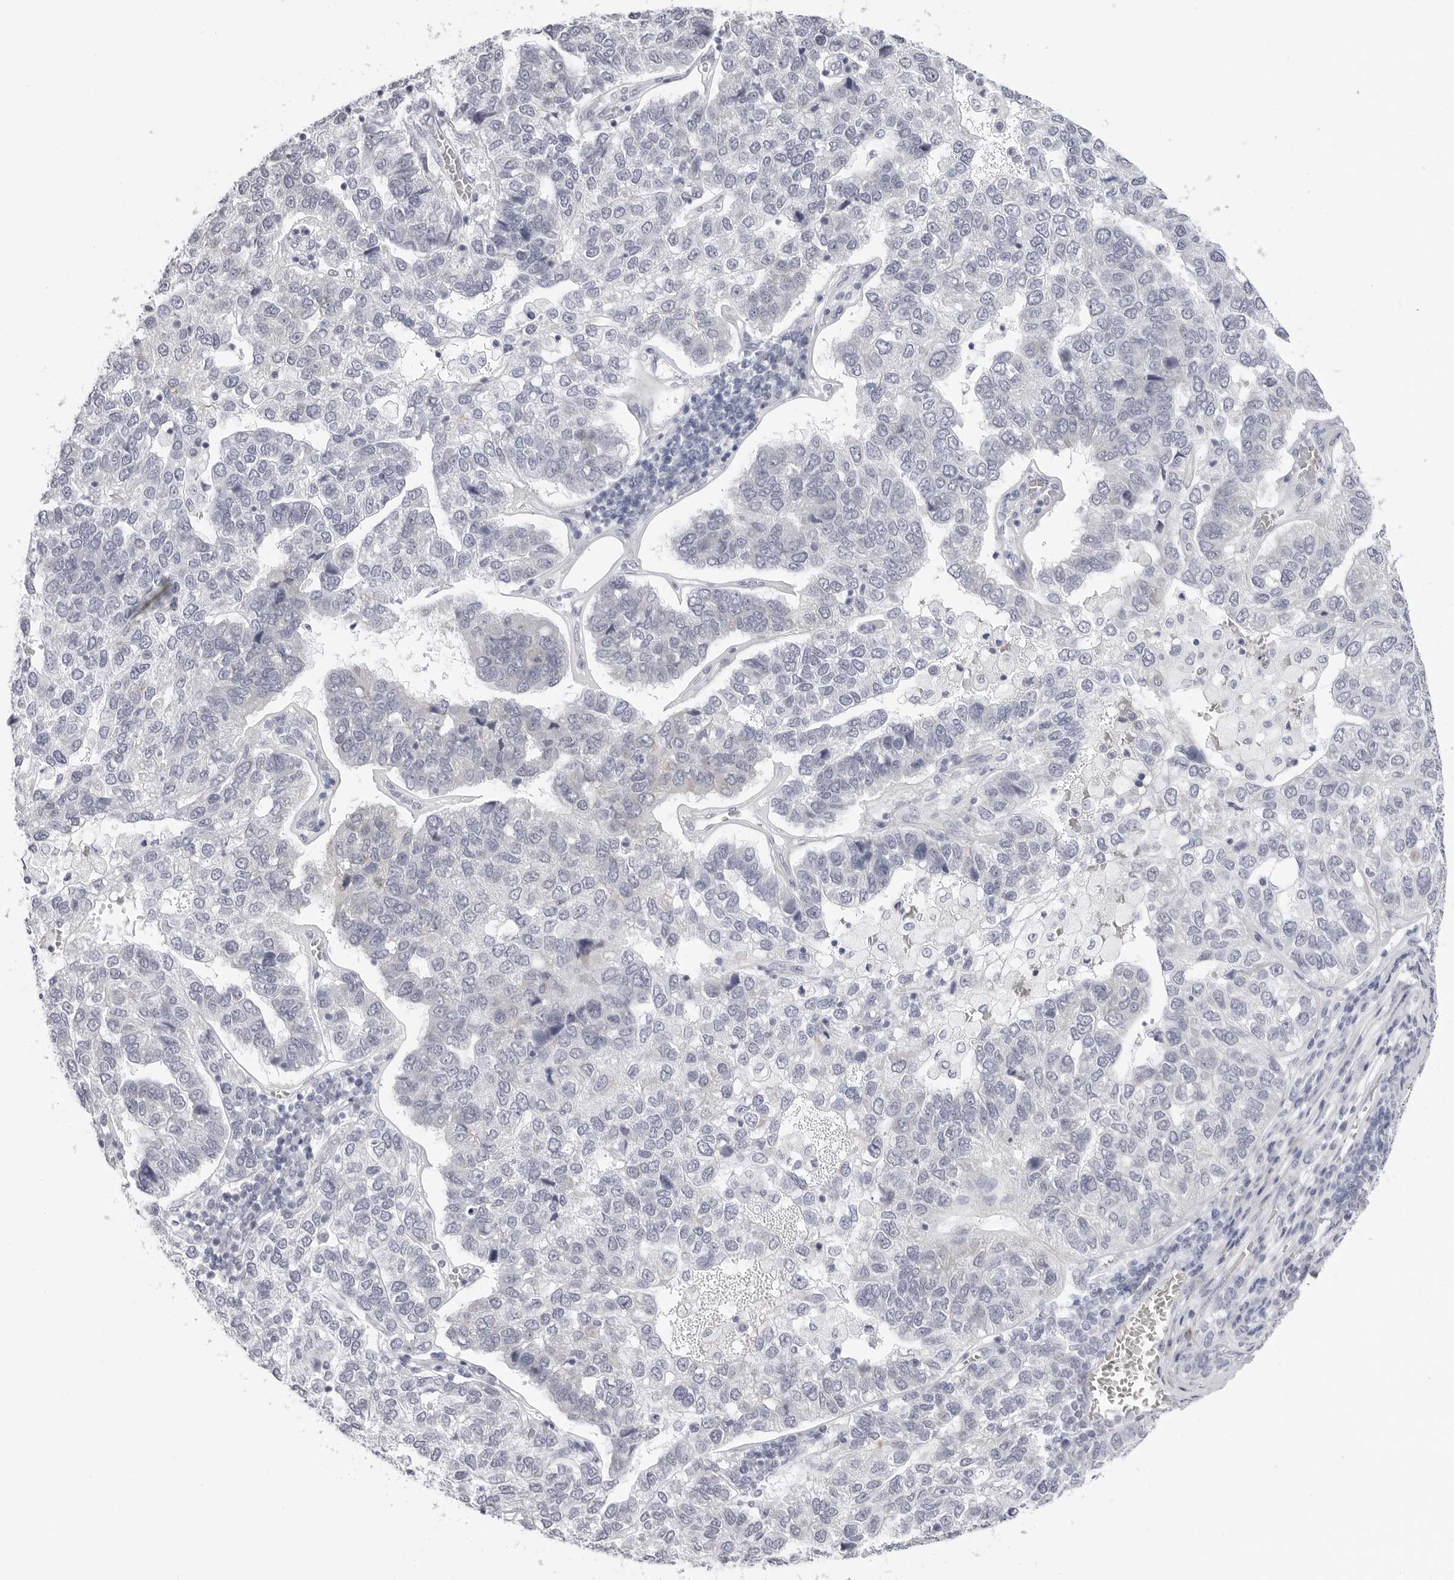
{"staining": {"intensity": "negative", "quantity": "none", "location": "none"}, "tissue": "pancreatic cancer", "cell_type": "Tumor cells", "image_type": "cancer", "snomed": [{"axis": "morphology", "description": "Adenocarcinoma, NOS"}, {"axis": "topography", "description": "Pancreas"}], "caption": "This is an IHC histopathology image of human pancreatic cancer. There is no staining in tumor cells.", "gene": "ERICH3", "patient": {"sex": "female", "age": 61}}